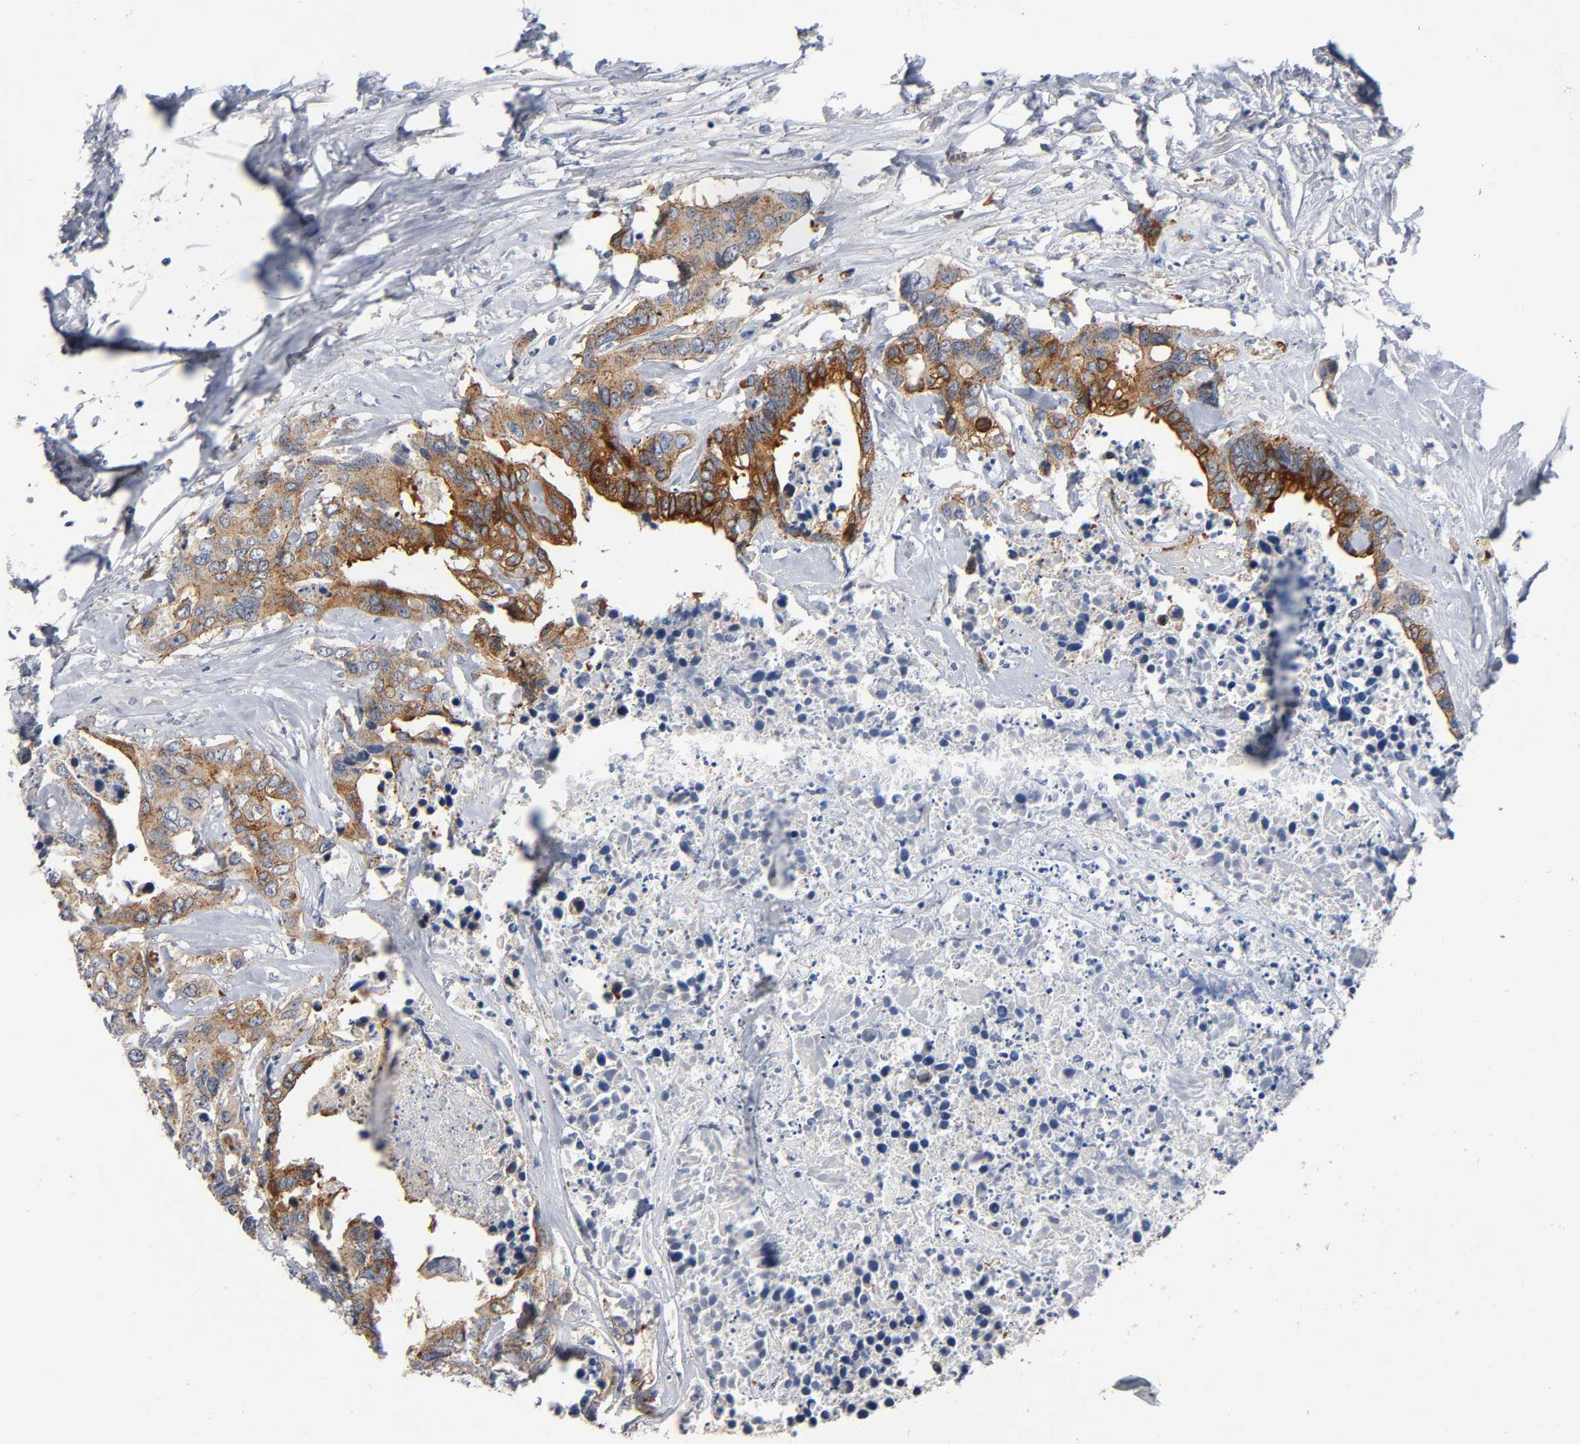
{"staining": {"intensity": "moderate", "quantity": ">75%", "location": "cytoplasmic/membranous"}, "tissue": "colorectal cancer", "cell_type": "Tumor cells", "image_type": "cancer", "snomed": [{"axis": "morphology", "description": "Adenocarcinoma, NOS"}, {"axis": "topography", "description": "Rectum"}], "caption": "Moderate cytoplasmic/membranous protein staining is present in about >75% of tumor cells in colorectal adenocarcinoma.", "gene": "CD2AP", "patient": {"sex": "male", "age": 55}}